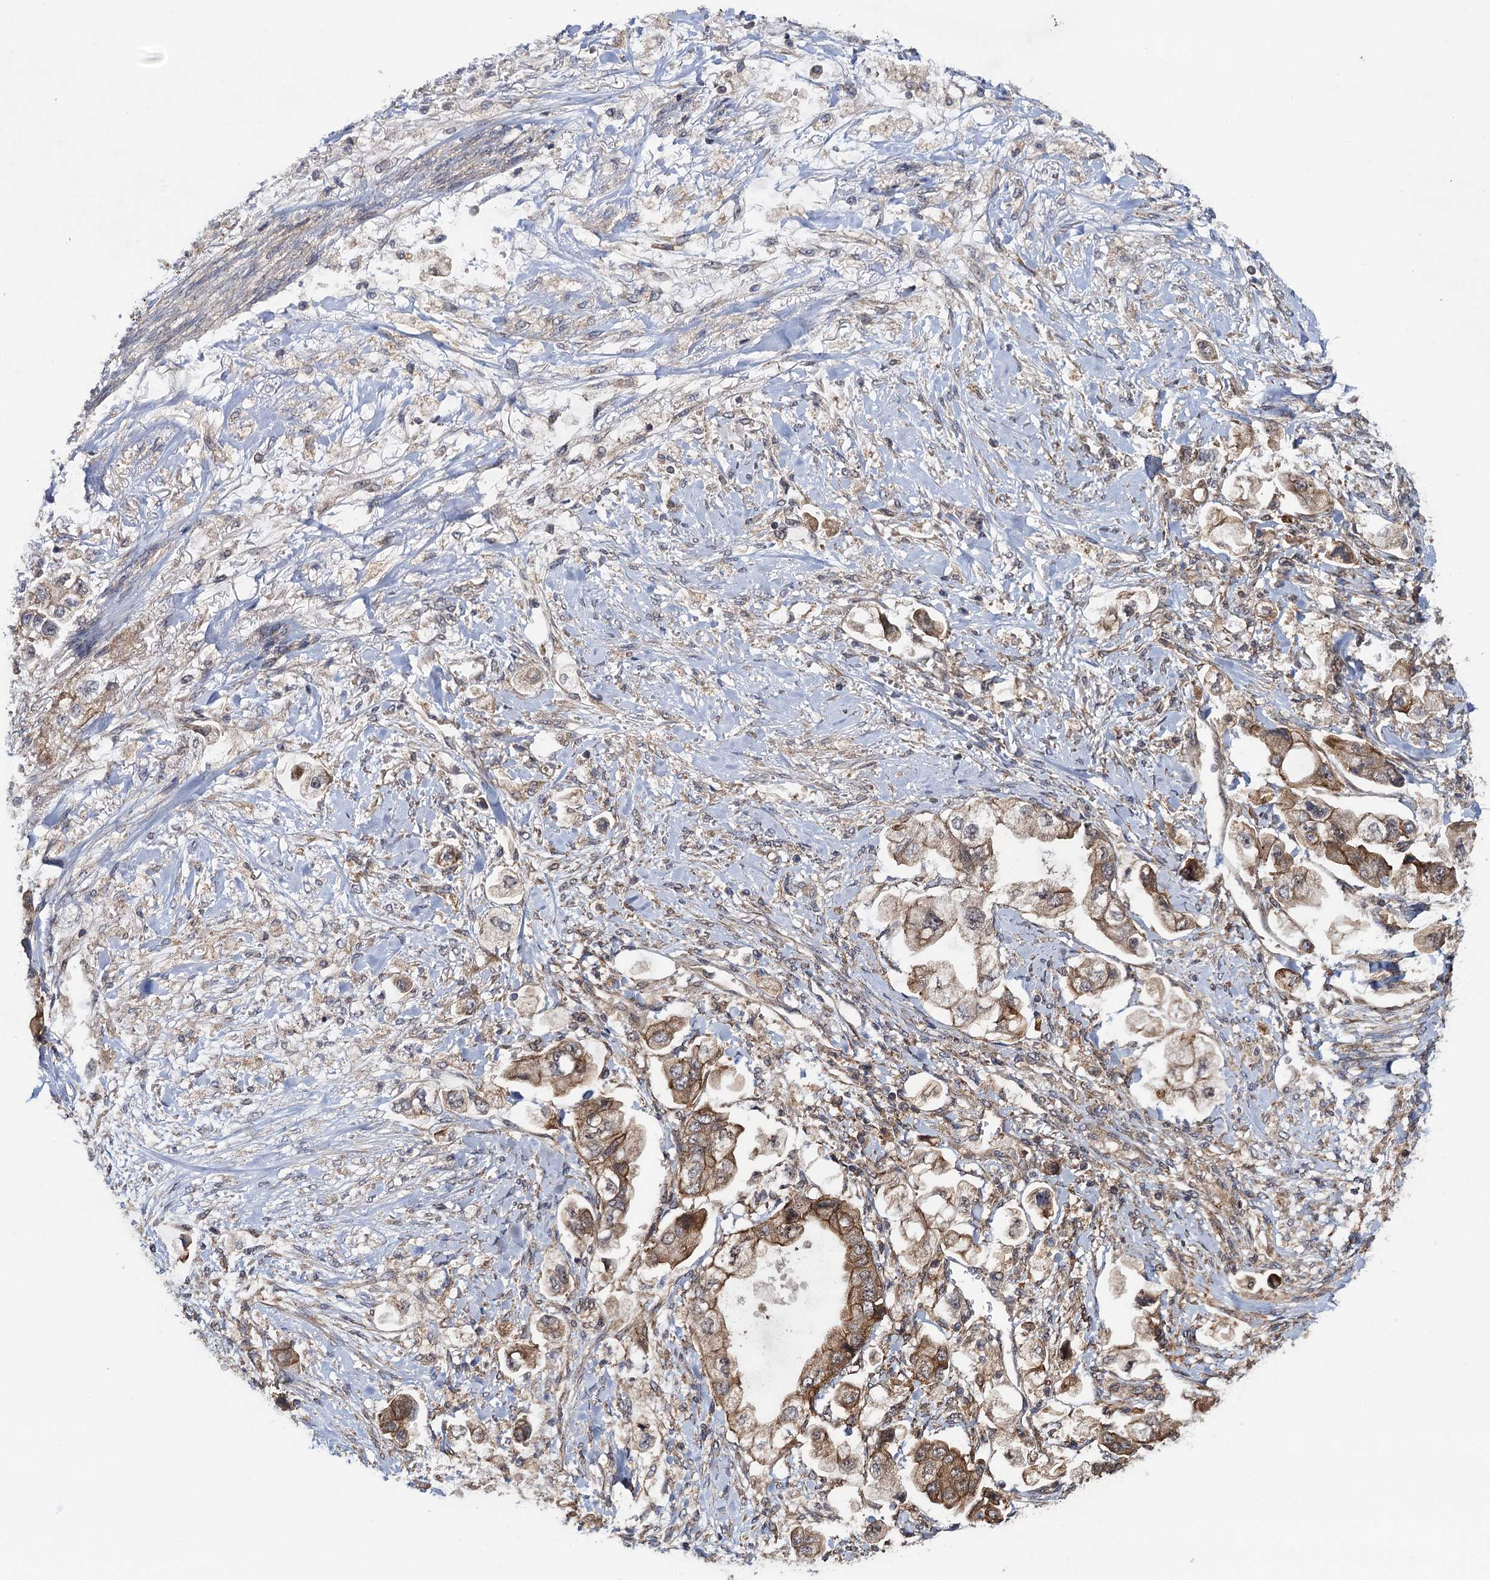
{"staining": {"intensity": "moderate", "quantity": ">75%", "location": "cytoplasmic/membranous"}, "tissue": "stomach cancer", "cell_type": "Tumor cells", "image_type": "cancer", "snomed": [{"axis": "morphology", "description": "Adenocarcinoma, NOS"}, {"axis": "topography", "description": "Stomach"}], "caption": "Immunohistochemical staining of stomach adenocarcinoma shows moderate cytoplasmic/membranous protein positivity in about >75% of tumor cells.", "gene": "HAUS1", "patient": {"sex": "male", "age": 62}}